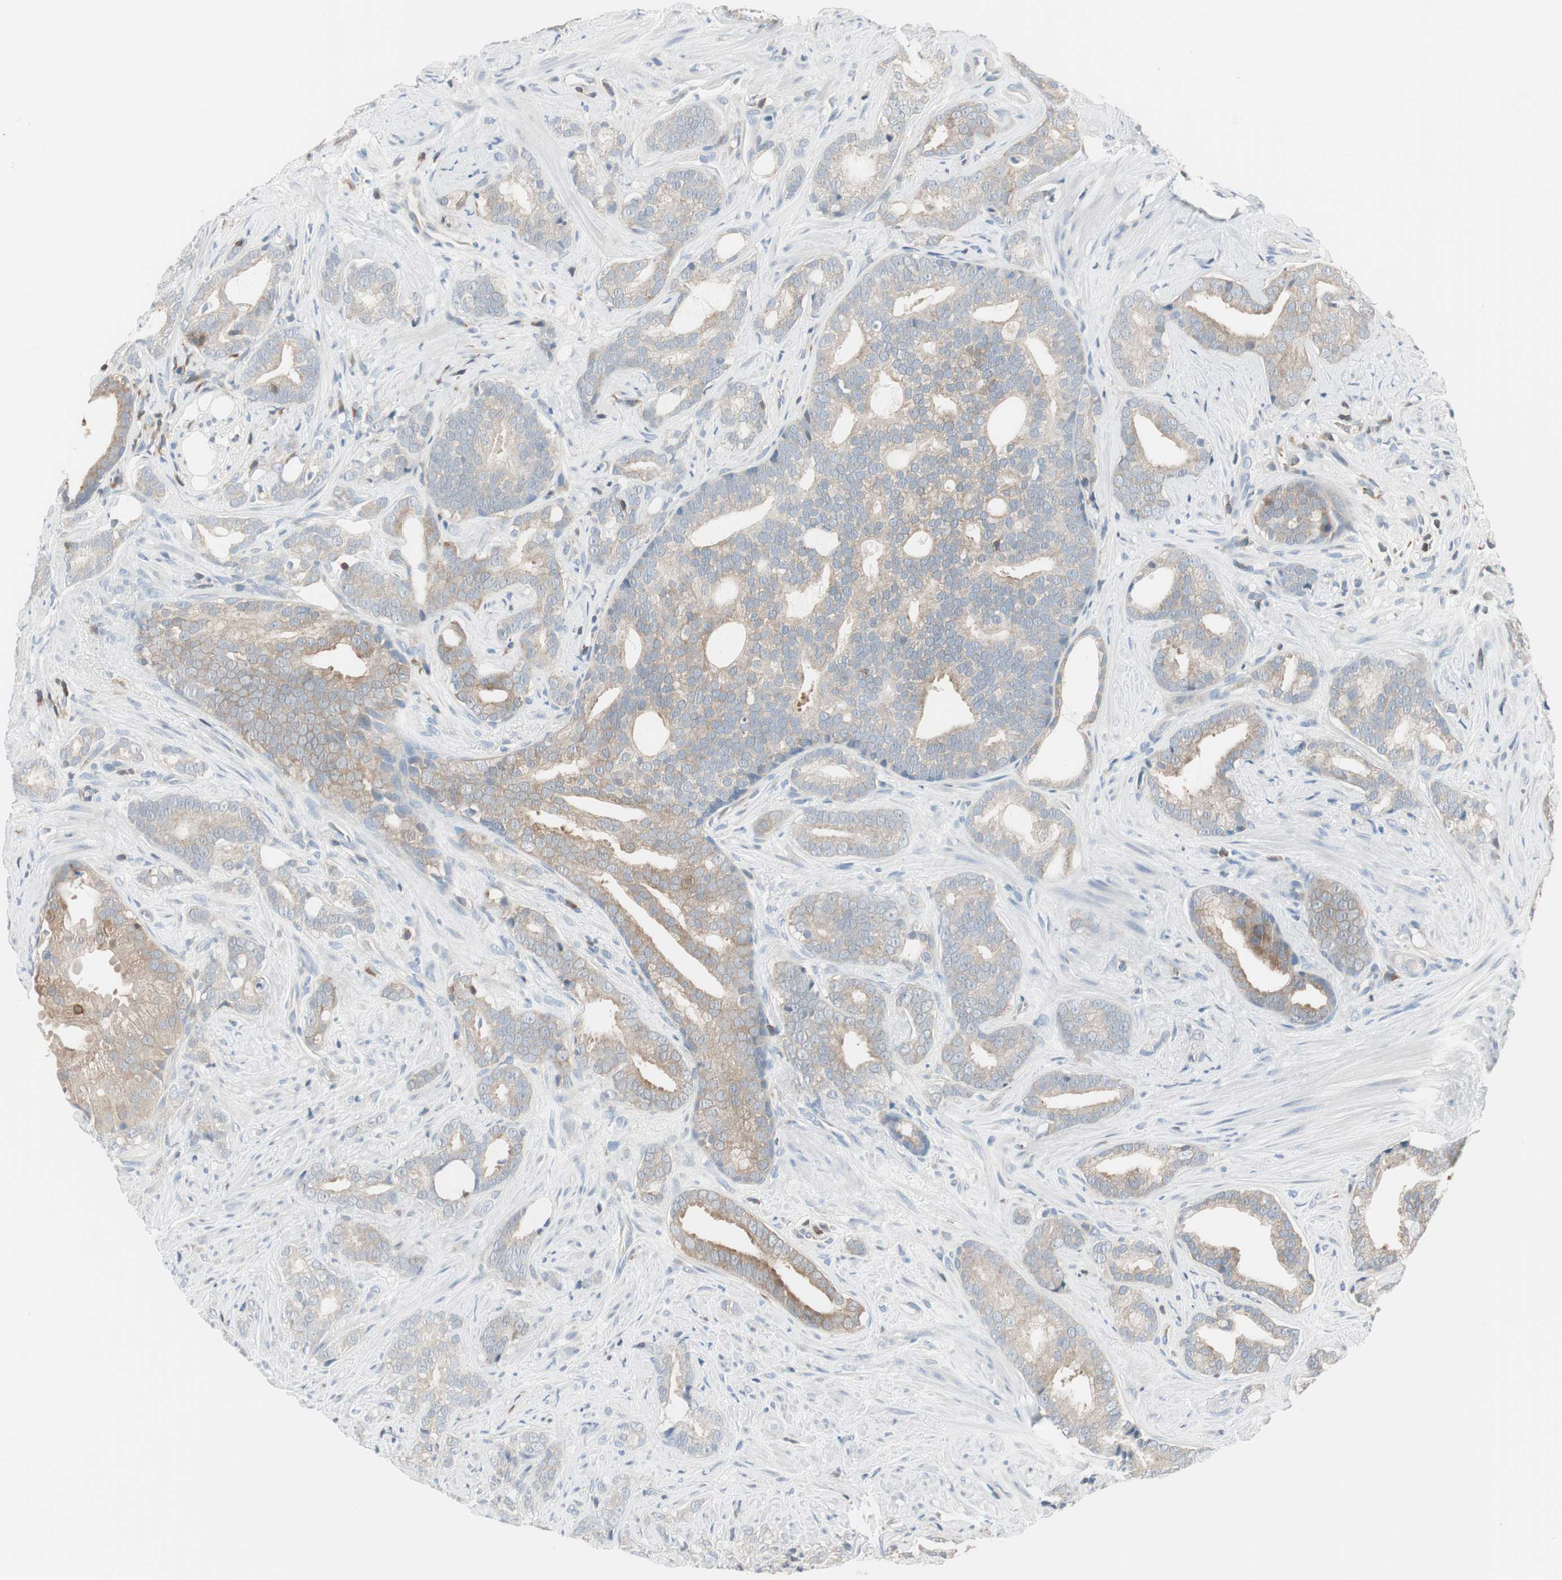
{"staining": {"intensity": "weak", "quantity": ">75%", "location": "cytoplasmic/membranous"}, "tissue": "prostate cancer", "cell_type": "Tumor cells", "image_type": "cancer", "snomed": [{"axis": "morphology", "description": "Adenocarcinoma, Low grade"}, {"axis": "topography", "description": "Prostate"}], "caption": "The immunohistochemical stain highlights weak cytoplasmic/membranous expression in tumor cells of prostate cancer tissue.", "gene": "SLC9A3R1", "patient": {"sex": "male", "age": 58}}